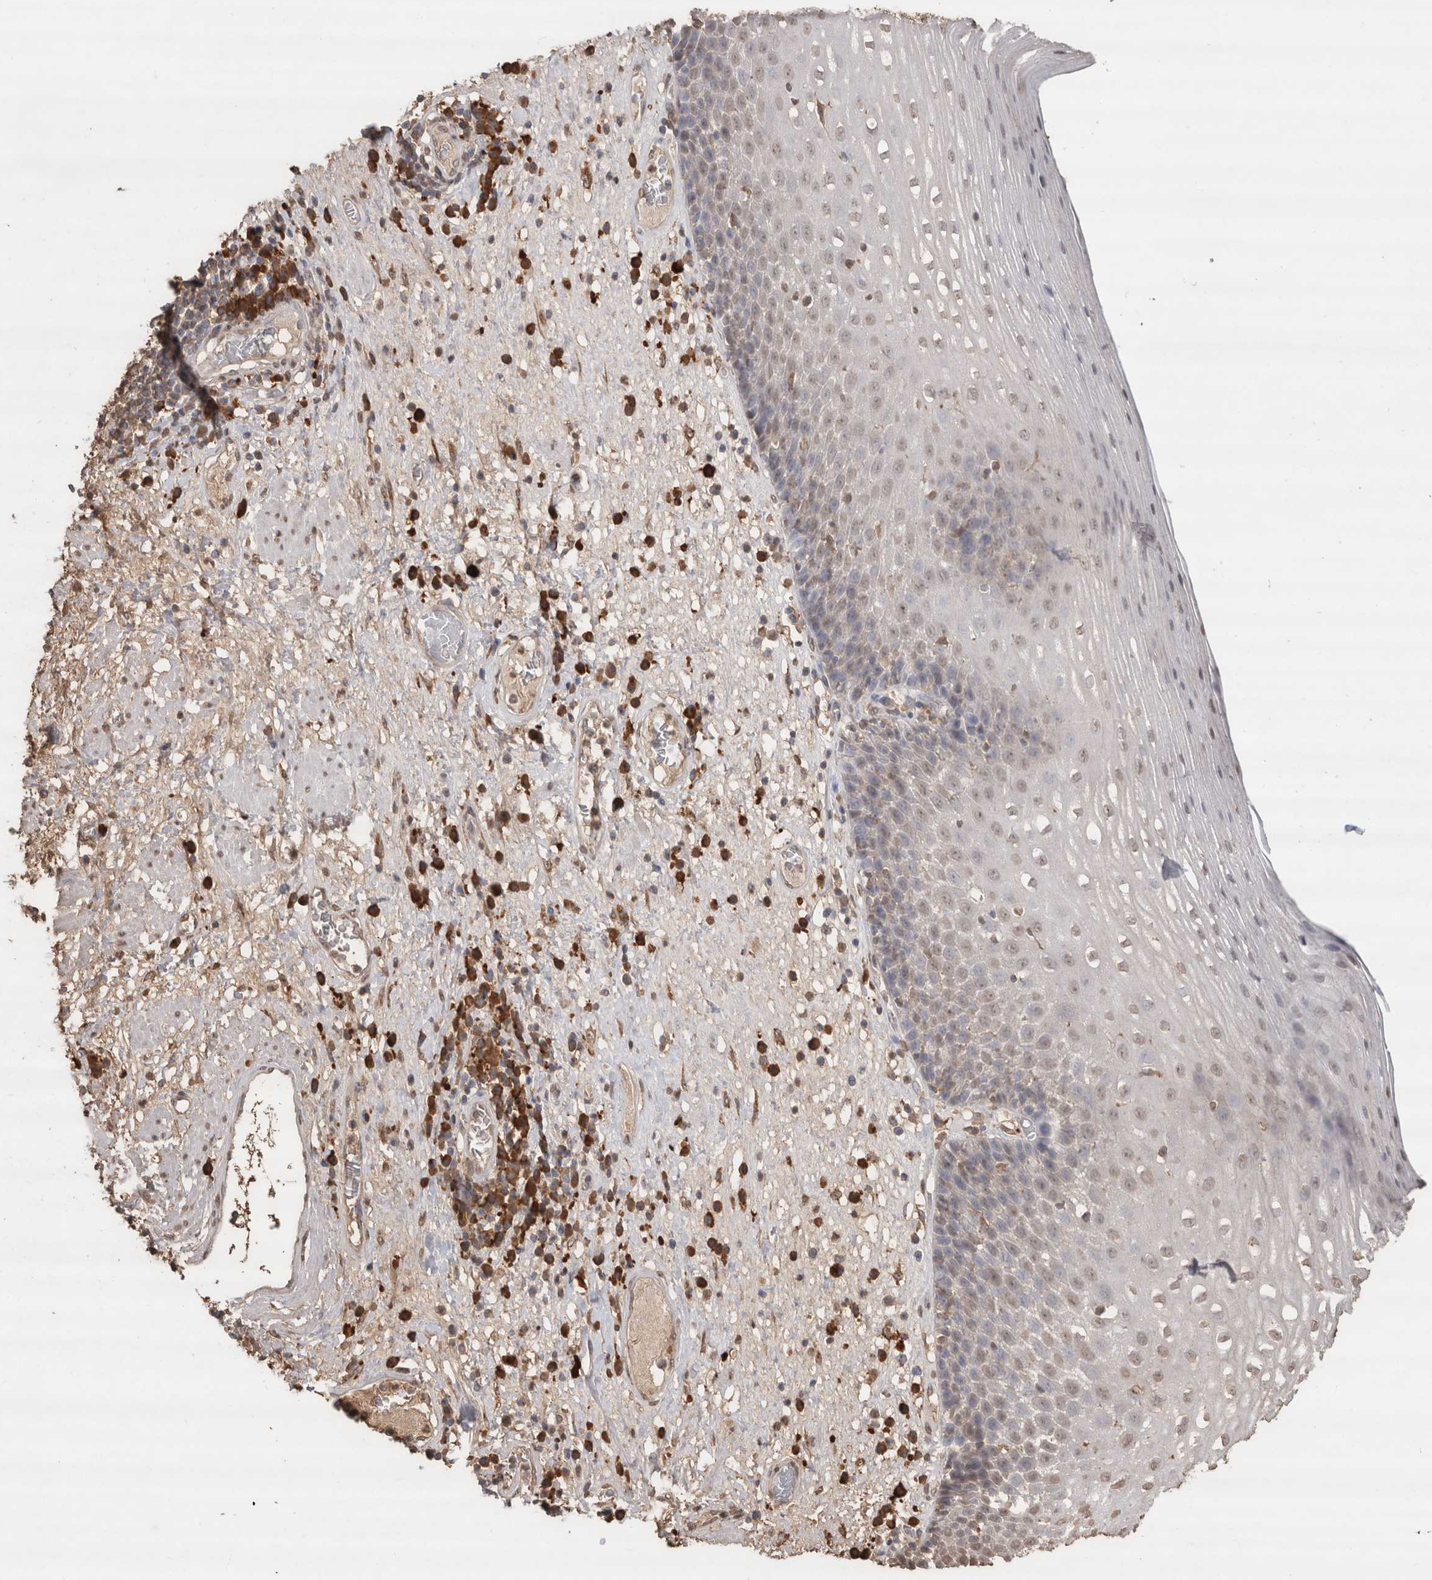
{"staining": {"intensity": "weak", "quantity": "25%-75%", "location": "nuclear"}, "tissue": "esophagus", "cell_type": "Squamous epithelial cells", "image_type": "normal", "snomed": [{"axis": "morphology", "description": "Normal tissue, NOS"}, {"axis": "morphology", "description": "Adenocarcinoma, NOS"}, {"axis": "topography", "description": "Esophagus"}], "caption": "Immunohistochemical staining of unremarkable esophagus shows 25%-75% levels of weak nuclear protein expression in about 25%-75% of squamous epithelial cells.", "gene": "CRELD2", "patient": {"sex": "male", "age": 62}}